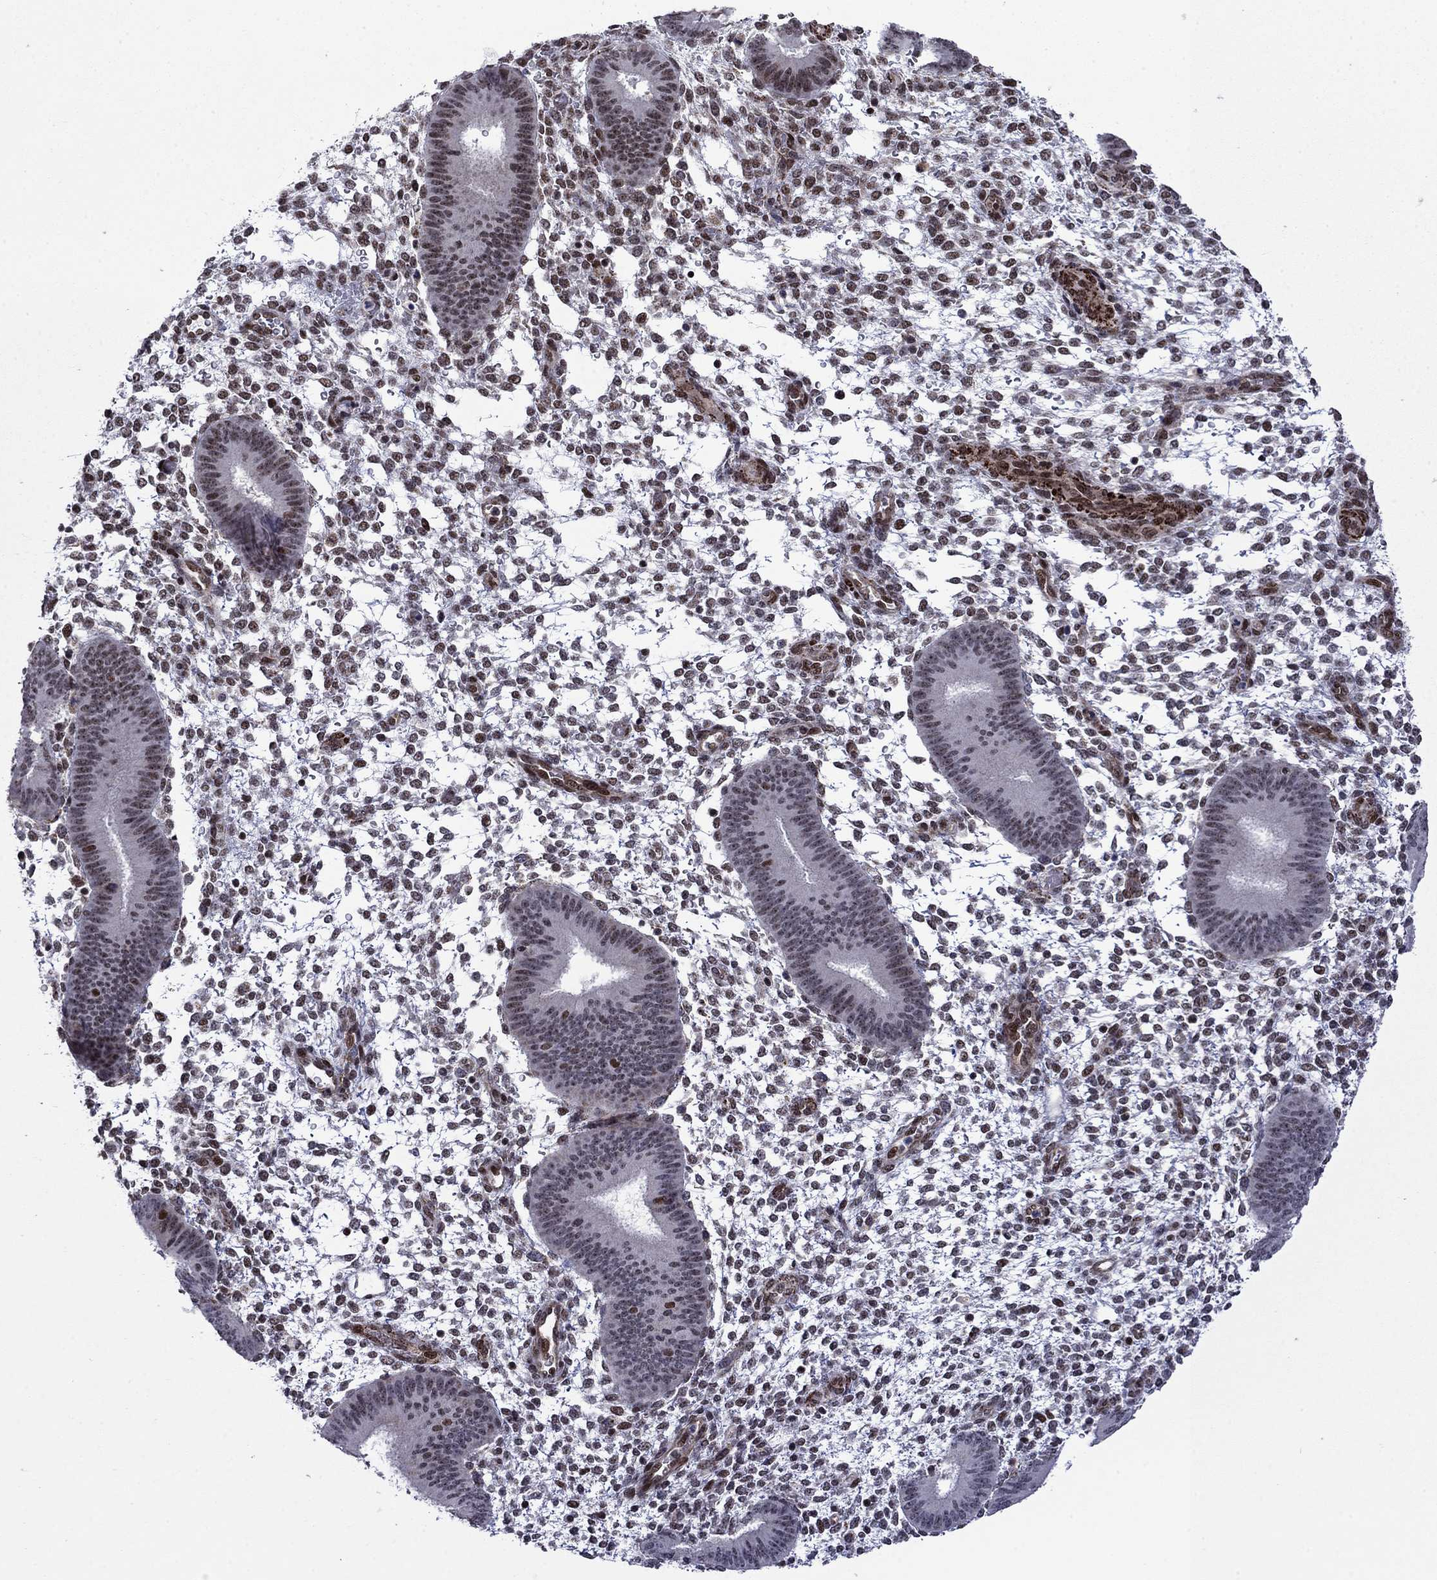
{"staining": {"intensity": "moderate", "quantity": "25%-75%", "location": "nuclear"}, "tissue": "endometrium", "cell_type": "Cells in endometrial stroma", "image_type": "normal", "snomed": [{"axis": "morphology", "description": "Normal tissue, NOS"}, {"axis": "topography", "description": "Endometrium"}], "caption": "High-power microscopy captured an immunohistochemistry (IHC) histopathology image of benign endometrium, revealing moderate nuclear expression in about 25%-75% of cells in endometrial stroma. The staining was performed using DAB (3,3'-diaminobenzidine) to visualize the protein expression in brown, while the nuclei were stained in blue with hematoxylin (Magnification: 20x).", "gene": "SURF2", "patient": {"sex": "female", "age": 39}}